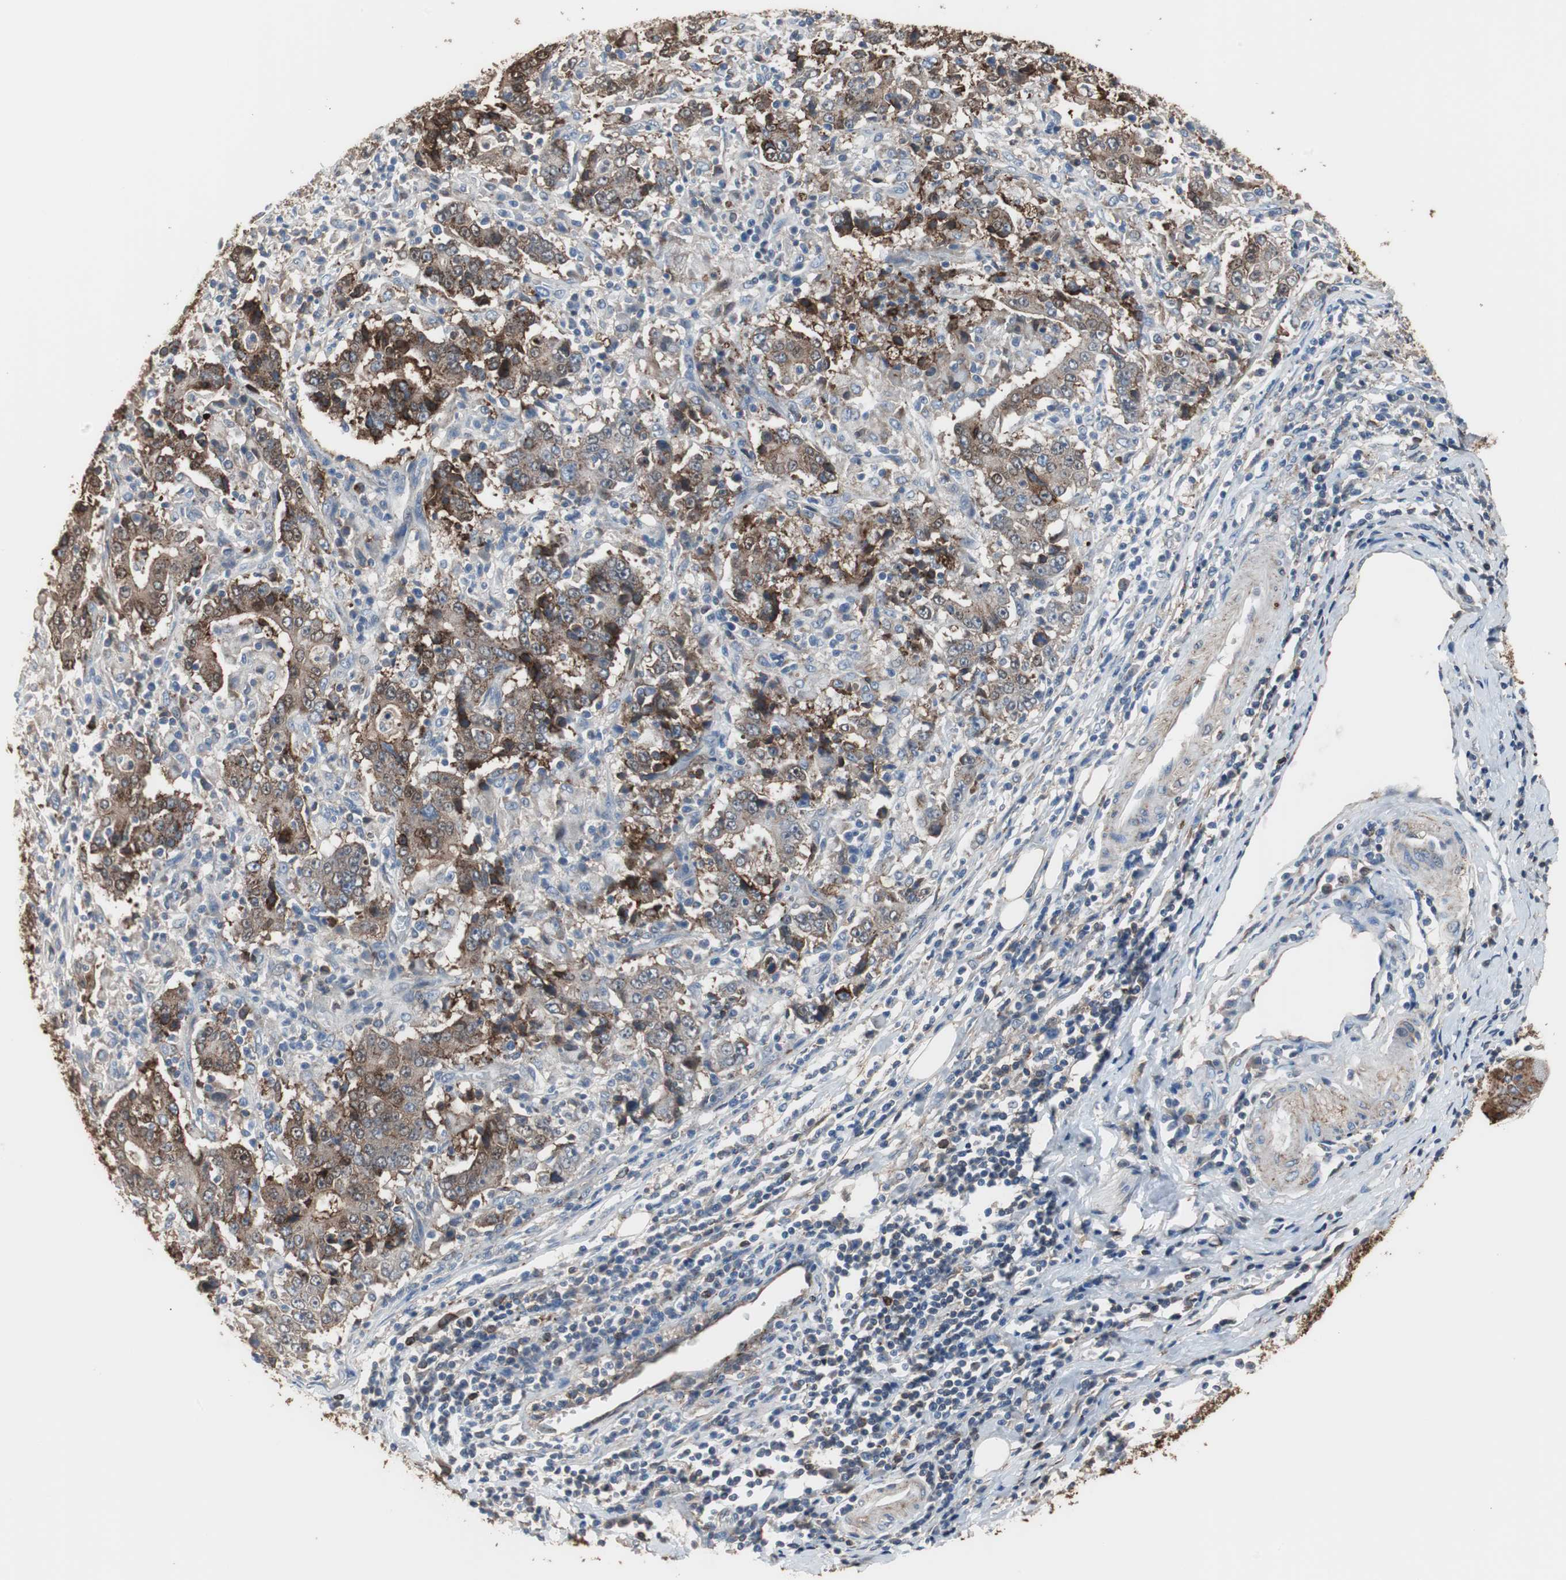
{"staining": {"intensity": "moderate", "quantity": ">75%", "location": "cytoplasmic/membranous,nuclear"}, "tissue": "stomach cancer", "cell_type": "Tumor cells", "image_type": "cancer", "snomed": [{"axis": "morphology", "description": "Normal tissue, NOS"}, {"axis": "morphology", "description": "Adenocarcinoma, NOS"}, {"axis": "topography", "description": "Stomach, upper"}, {"axis": "topography", "description": "Stomach"}], "caption": "Brown immunohistochemical staining in stomach cancer exhibits moderate cytoplasmic/membranous and nuclear staining in approximately >75% of tumor cells.", "gene": "ANXA4", "patient": {"sex": "male", "age": 59}}